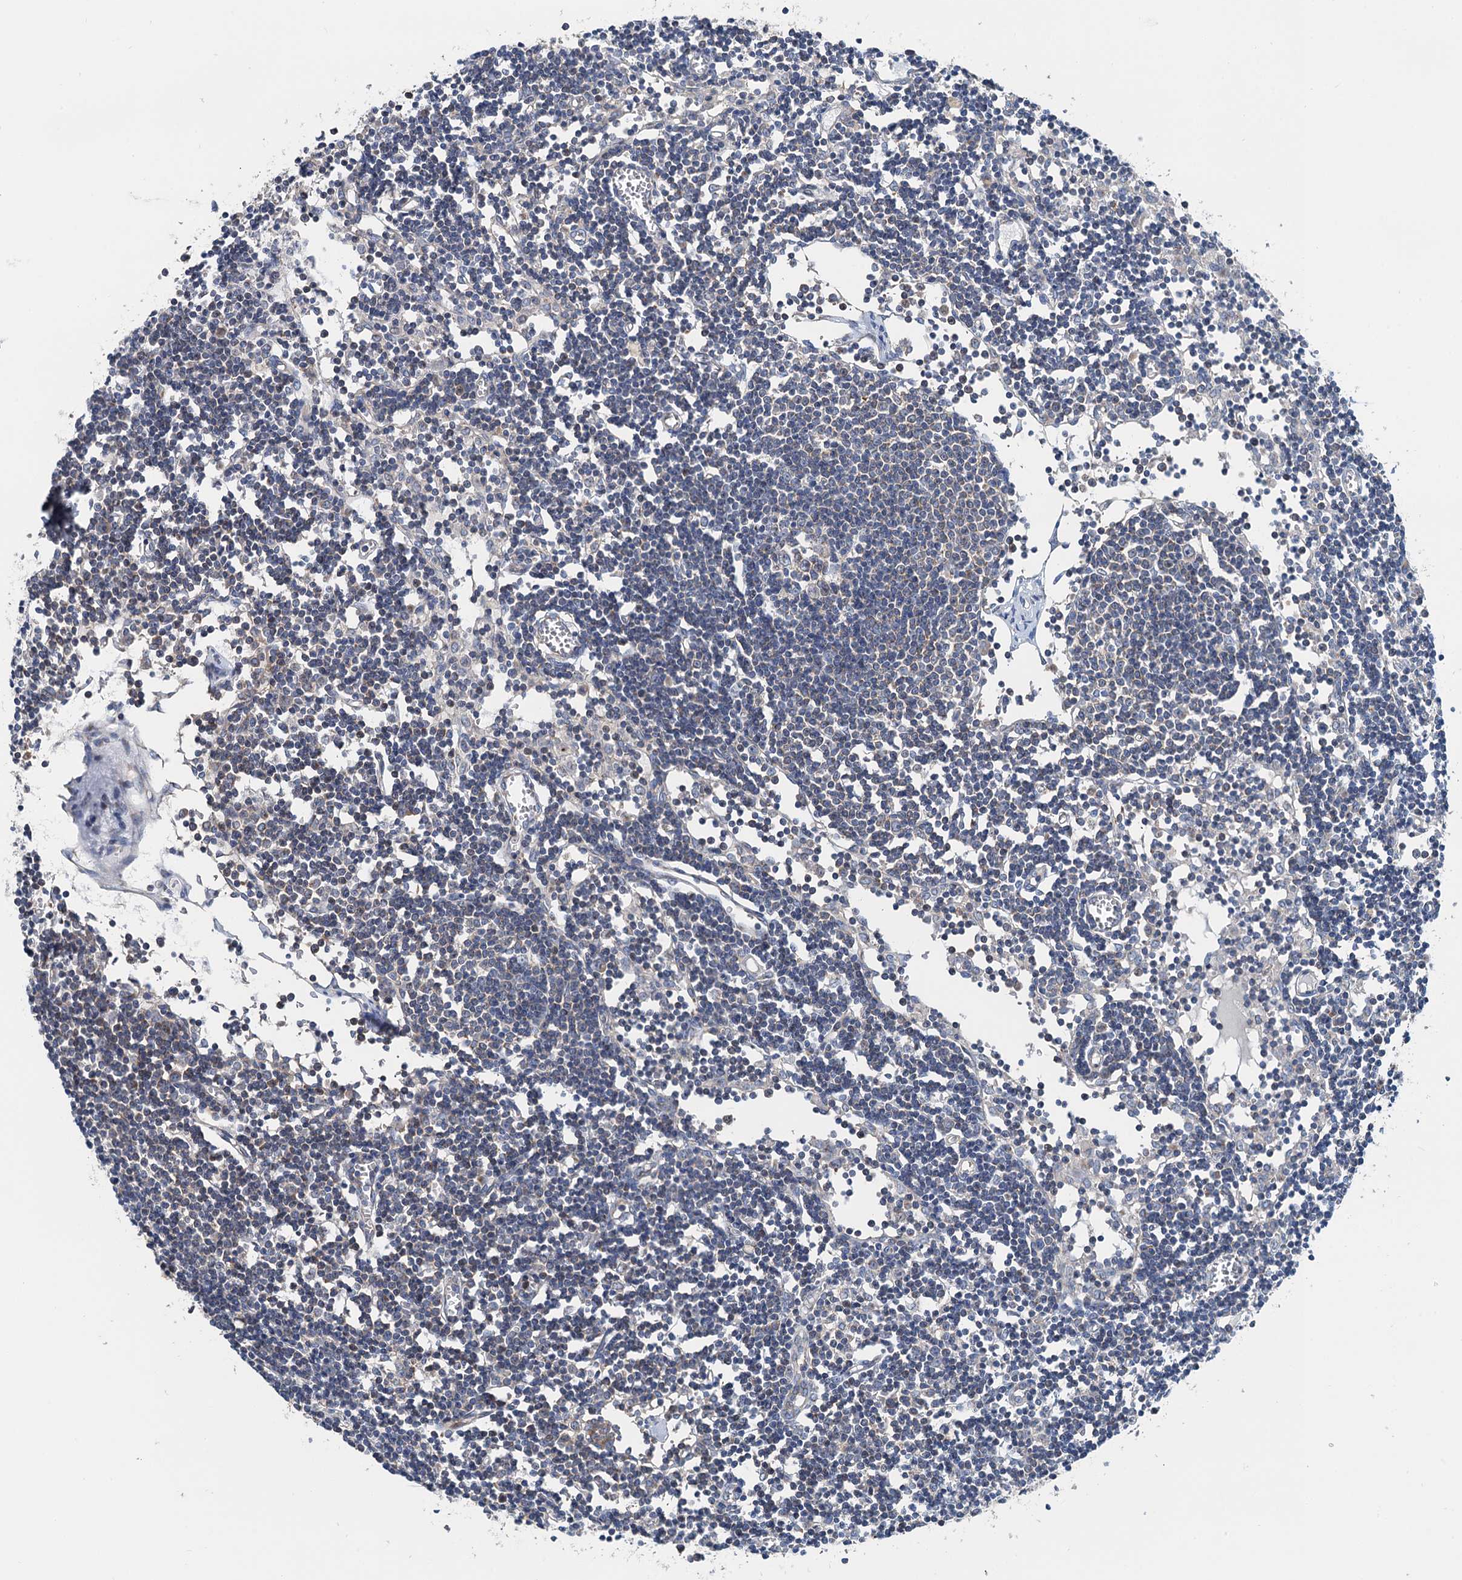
{"staining": {"intensity": "moderate", "quantity": ">75%", "location": "cytoplasmic/membranous"}, "tissue": "lymph node", "cell_type": "Germinal center cells", "image_type": "normal", "snomed": [{"axis": "morphology", "description": "Normal tissue, NOS"}, {"axis": "topography", "description": "Lymph node"}], "caption": "A photomicrograph of human lymph node stained for a protein displays moderate cytoplasmic/membranous brown staining in germinal center cells.", "gene": "ANKRD26", "patient": {"sex": "female", "age": 11}}